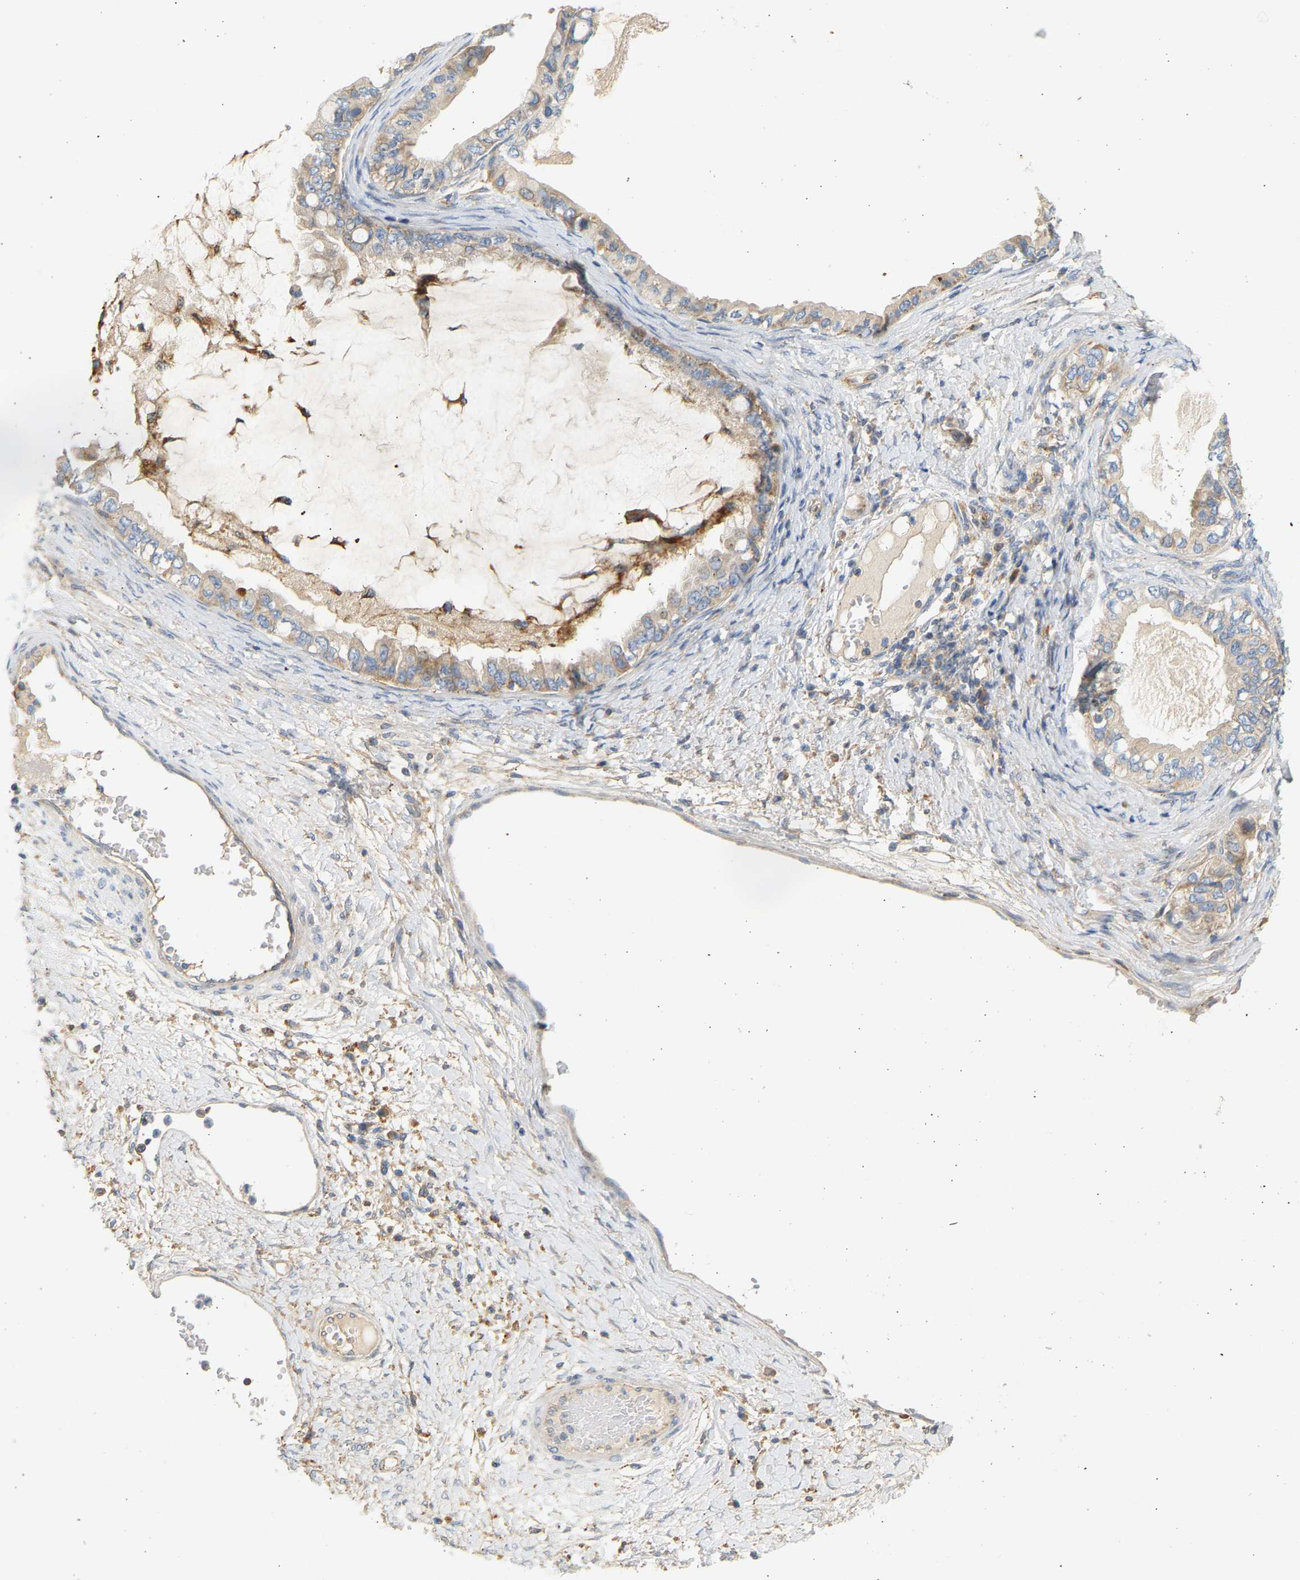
{"staining": {"intensity": "weak", "quantity": ">75%", "location": "cytoplasmic/membranous"}, "tissue": "ovarian cancer", "cell_type": "Tumor cells", "image_type": "cancer", "snomed": [{"axis": "morphology", "description": "Cystadenocarcinoma, mucinous, NOS"}, {"axis": "topography", "description": "Ovary"}], "caption": "Immunohistochemistry of human mucinous cystadenocarcinoma (ovarian) shows low levels of weak cytoplasmic/membranous positivity in about >75% of tumor cells.", "gene": "ENTHD1", "patient": {"sex": "female", "age": 80}}